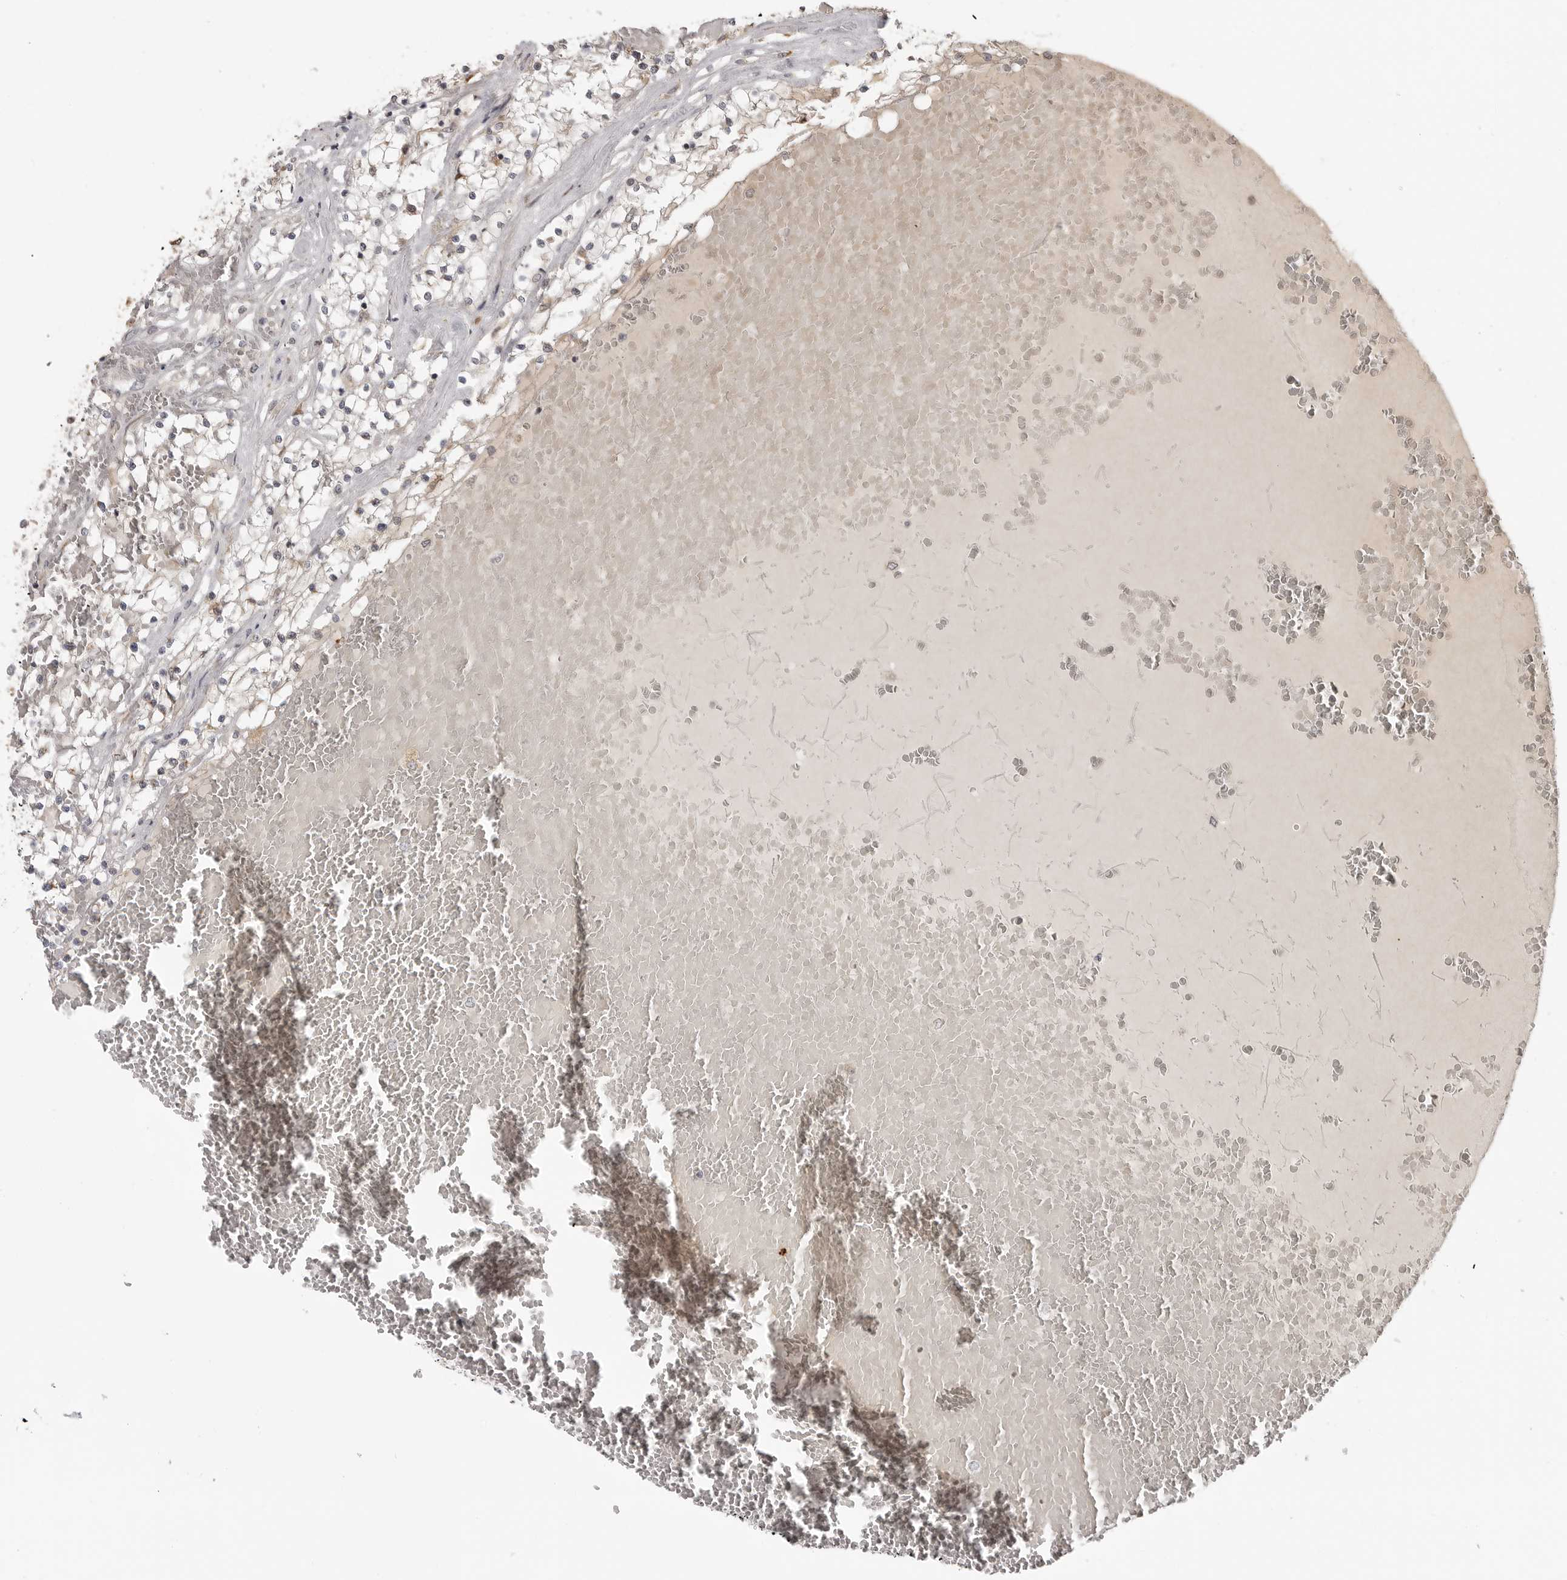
{"staining": {"intensity": "weak", "quantity": "<25%", "location": "cytoplasmic/membranous"}, "tissue": "renal cancer", "cell_type": "Tumor cells", "image_type": "cancer", "snomed": [{"axis": "morphology", "description": "Normal tissue, NOS"}, {"axis": "morphology", "description": "Adenocarcinoma, NOS"}, {"axis": "topography", "description": "Kidney"}], "caption": "Micrograph shows no significant protein positivity in tumor cells of renal cancer (adenocarcinoma).", "gene": "IDO1", "patient": {"sex": "male", "age": 68}}